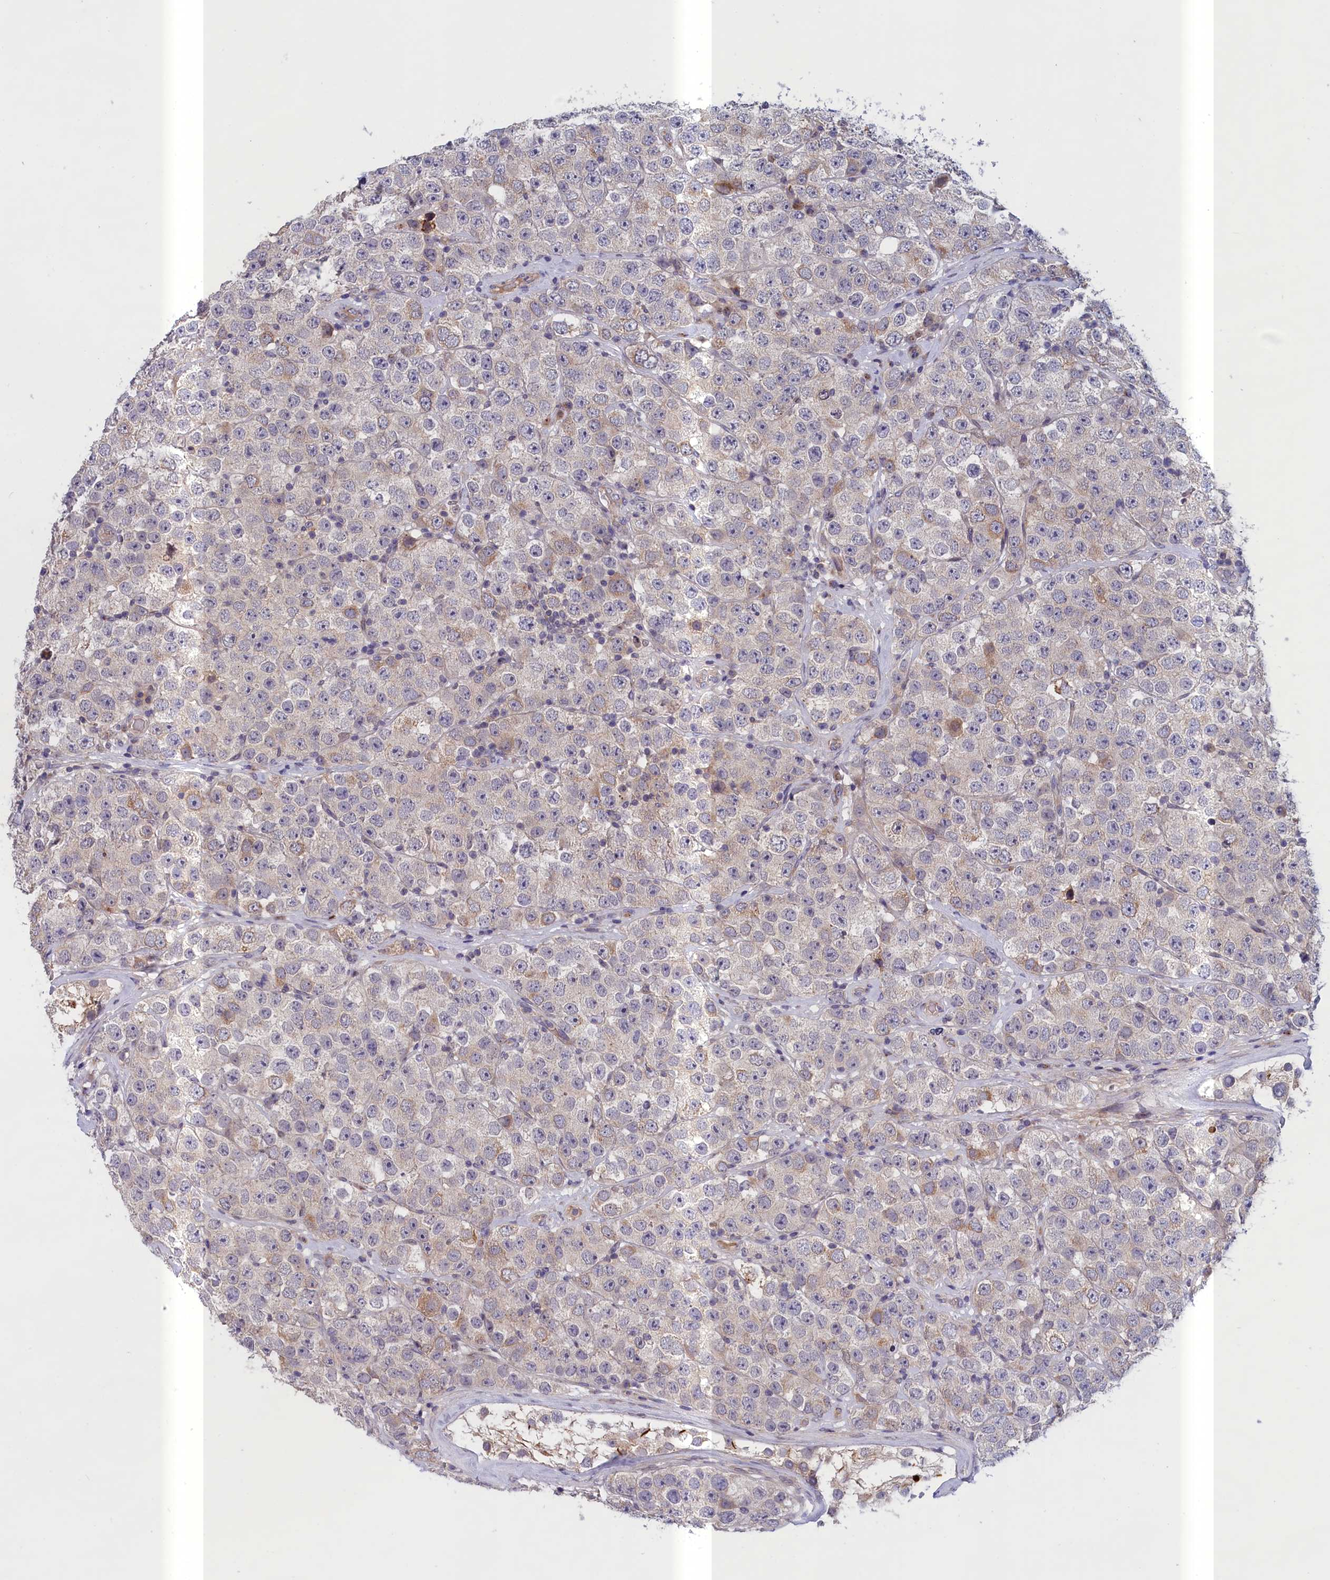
{"staining": {"intensity": "weak", "quantity": "<25%", "location": "cytoplasmic/membranous"}, "tissue": "testis cancer", "cell_type": "Tumor cells", "image_type": "cancer", "snomed": [{"axis": "morphology", "description": "Seminoma, NOS"}, {"axis": "topography", "description": "Testis"}], "caption": "IHC micrograph of testis seminoma stained for a protein (brown), which displays no positivity in tumor cells.", "gene": "IGFALS", "patient": {"sex": "male", "age": 28}}